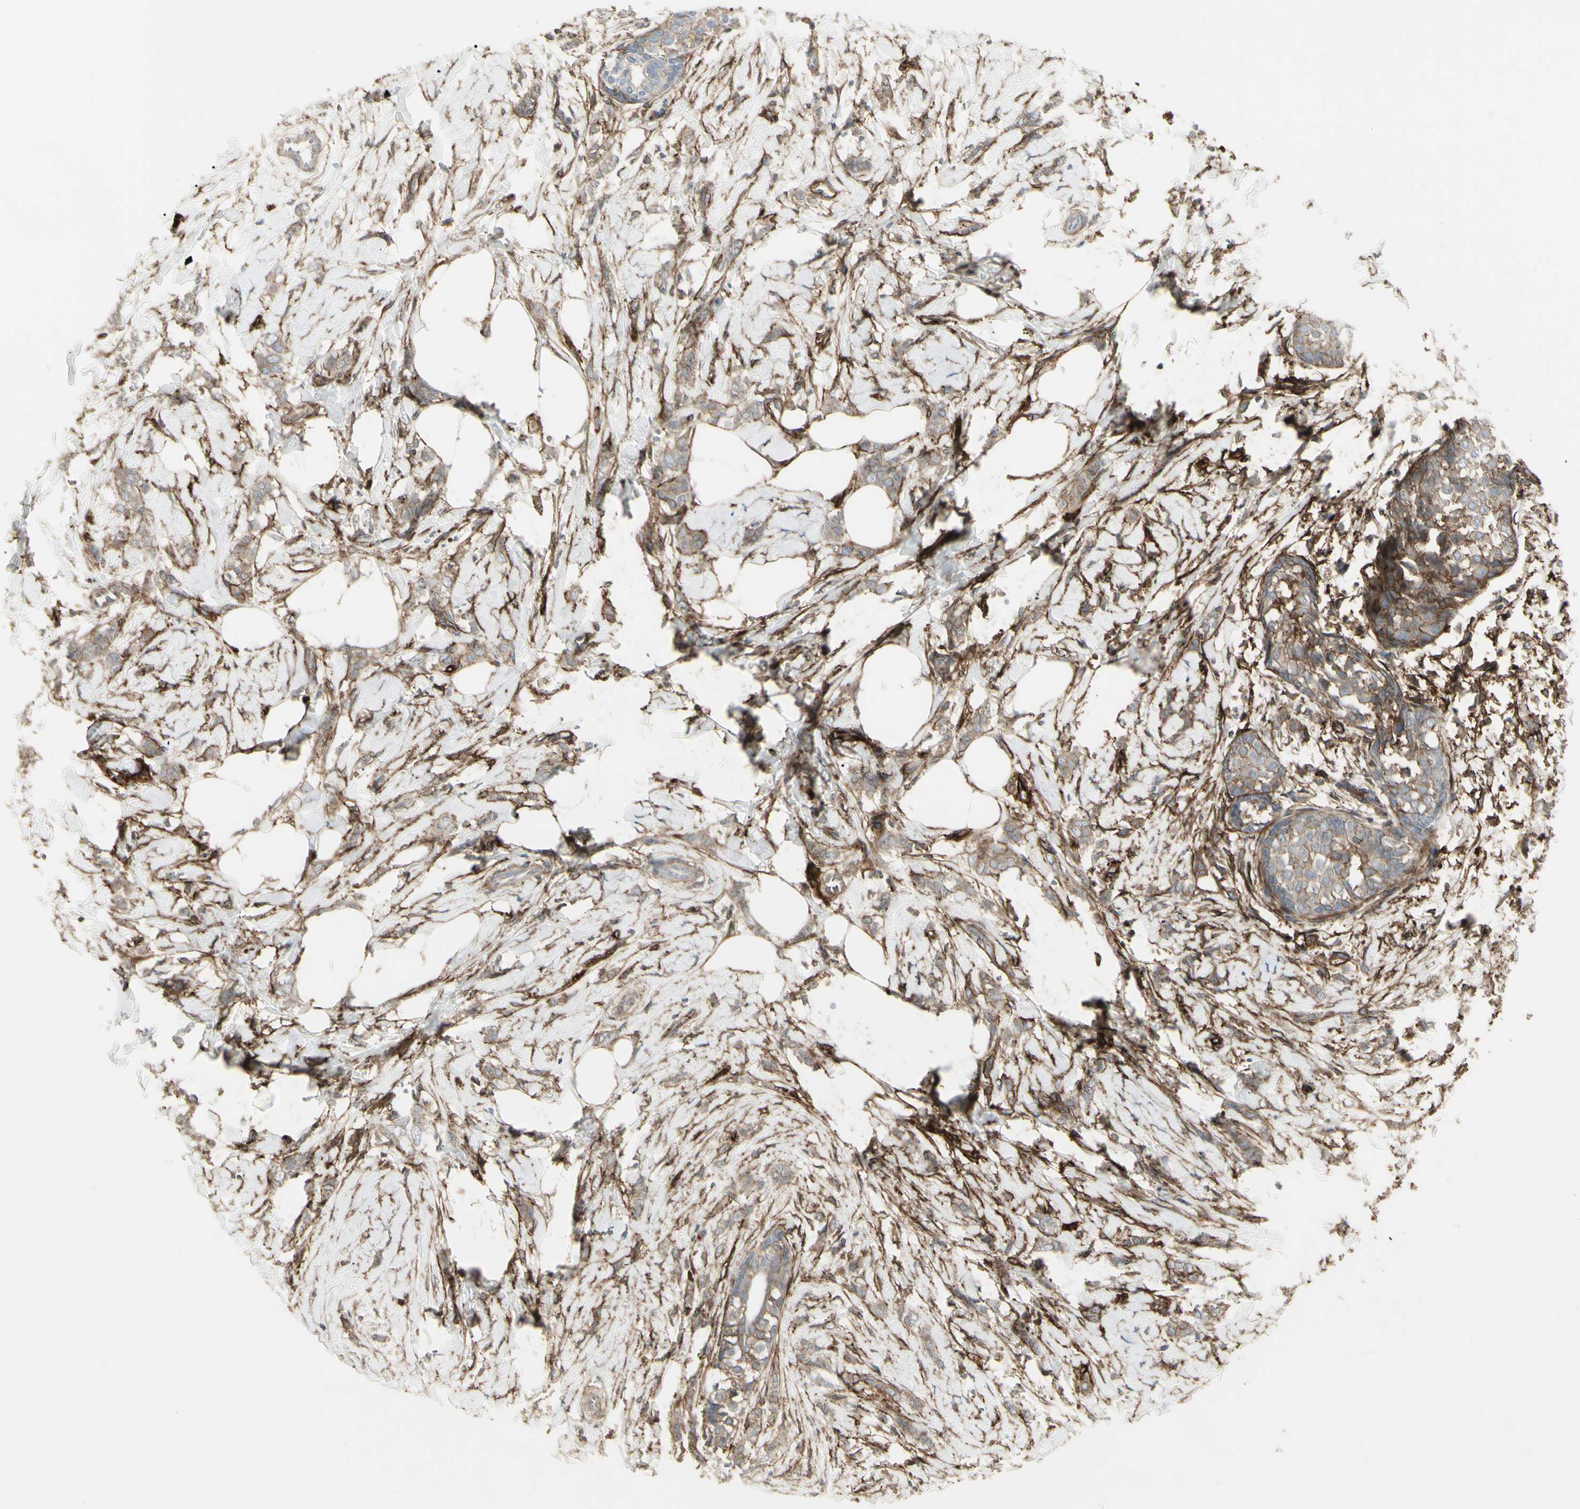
{"staining": {"intensity": "weak", "quantity": "25%-75%", "location": "cytoplasmic/membranous"}, "tissue": "breast cancer", "cell_type": "Tumor cells", "image_type": "cancer", "snomed": [{"axis": "morphology", "description": "Lobular carcinoma, in situ"}, {"axis": "morphology", "description": "Lobular carcinoma"}, {"axis": "topography", "description": "Breast"}], "caption": "Immunohistochemistry of human breast cancer (lobular carcinoma in situ) exhibits low levels of weak cytoplasmic/membranous staining in approximately 25%-75% of tumor cells. (brown staining indicates protein expression, while blue staining denotes nuclei).", "gene": "CD276", "patient": {"sex": "female", "age": 41}}